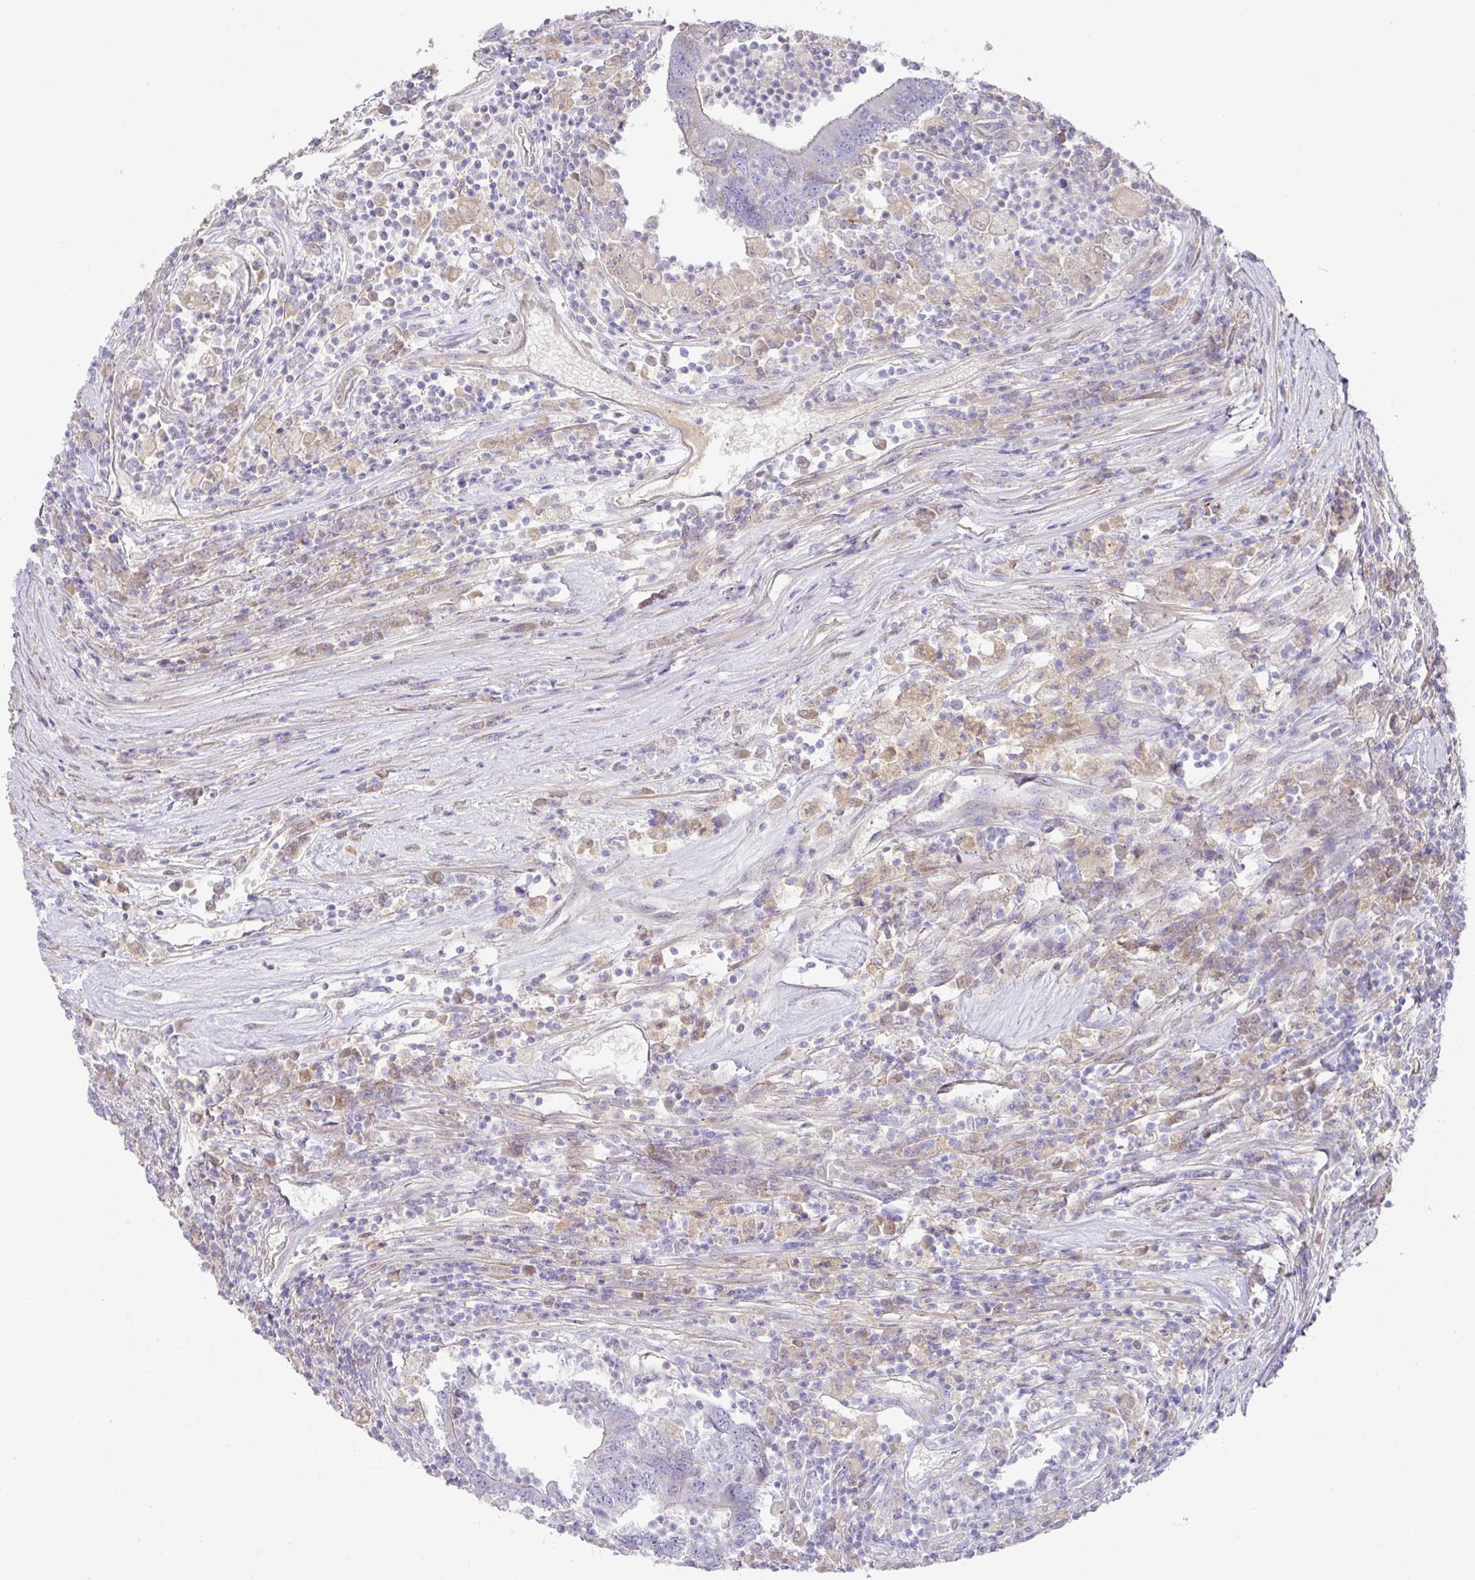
{"staining": {"intensity": "negative", "quantity": "none", "location": "none"}, "tissue": "colorectal cancer", "cell_type": "Tumor cells", "image_type": "cancer", "snomed": [{"axis": "morphology", "description": "Adenocarcinoma, NOS"}, {"axis": "topography", "description": "Colon"}], "caption": "This is a image of IHC staining of adenocarcinoma (colorectal), which shows no staining in tumor cells.", "gene": "TARM1", "patient": {"sex": "female", "age": 48}}